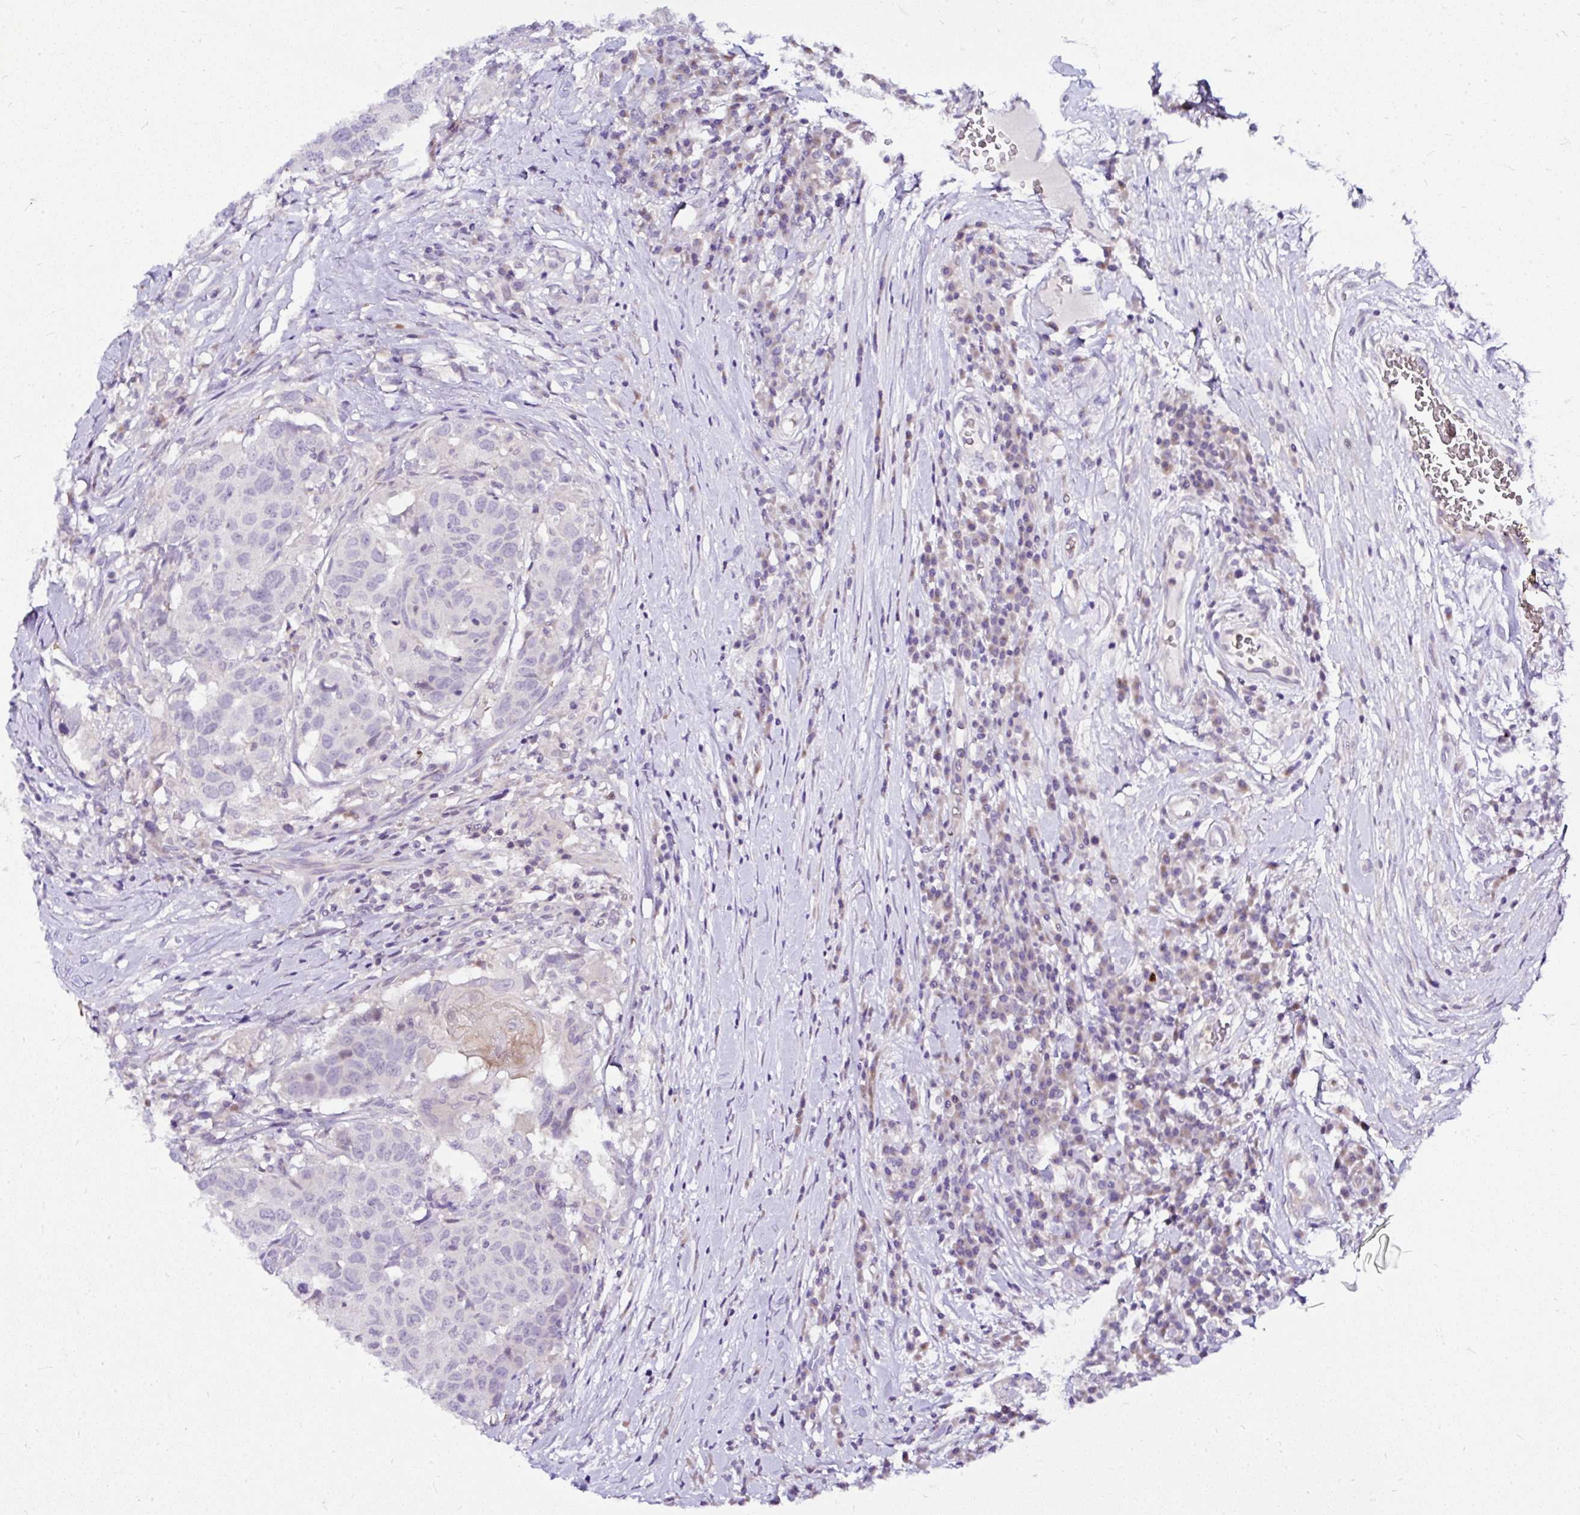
{"staining": {"intensity": "negative", "quantity": "none", "location": "none"}, "tissue": "head and neck cancer", "cell_type": "Tumor cells", "image_type": "cancer", "snomed": [{"axis": "morphology", "description": "Normal tissue, NOS"}, {"axis": "morphology", "description": "Squamous cell carcinoma, NOS"}, {"axis": "topography", "description": "Skeletal muscle"}, {"axis": "topography", "description": "Vascular tissue"}, {"axis": "topography", "description": "Peripheral nerve tissue"}, {"axis": "topography", "description": "Head-Neck"}], "caption": "IHC of head and neck cancer (squamous cell carcinoma) reveals no staining in tumor cells.", "gene": "DEPDC5", "patient": {"sex": "male", "age": 66}}